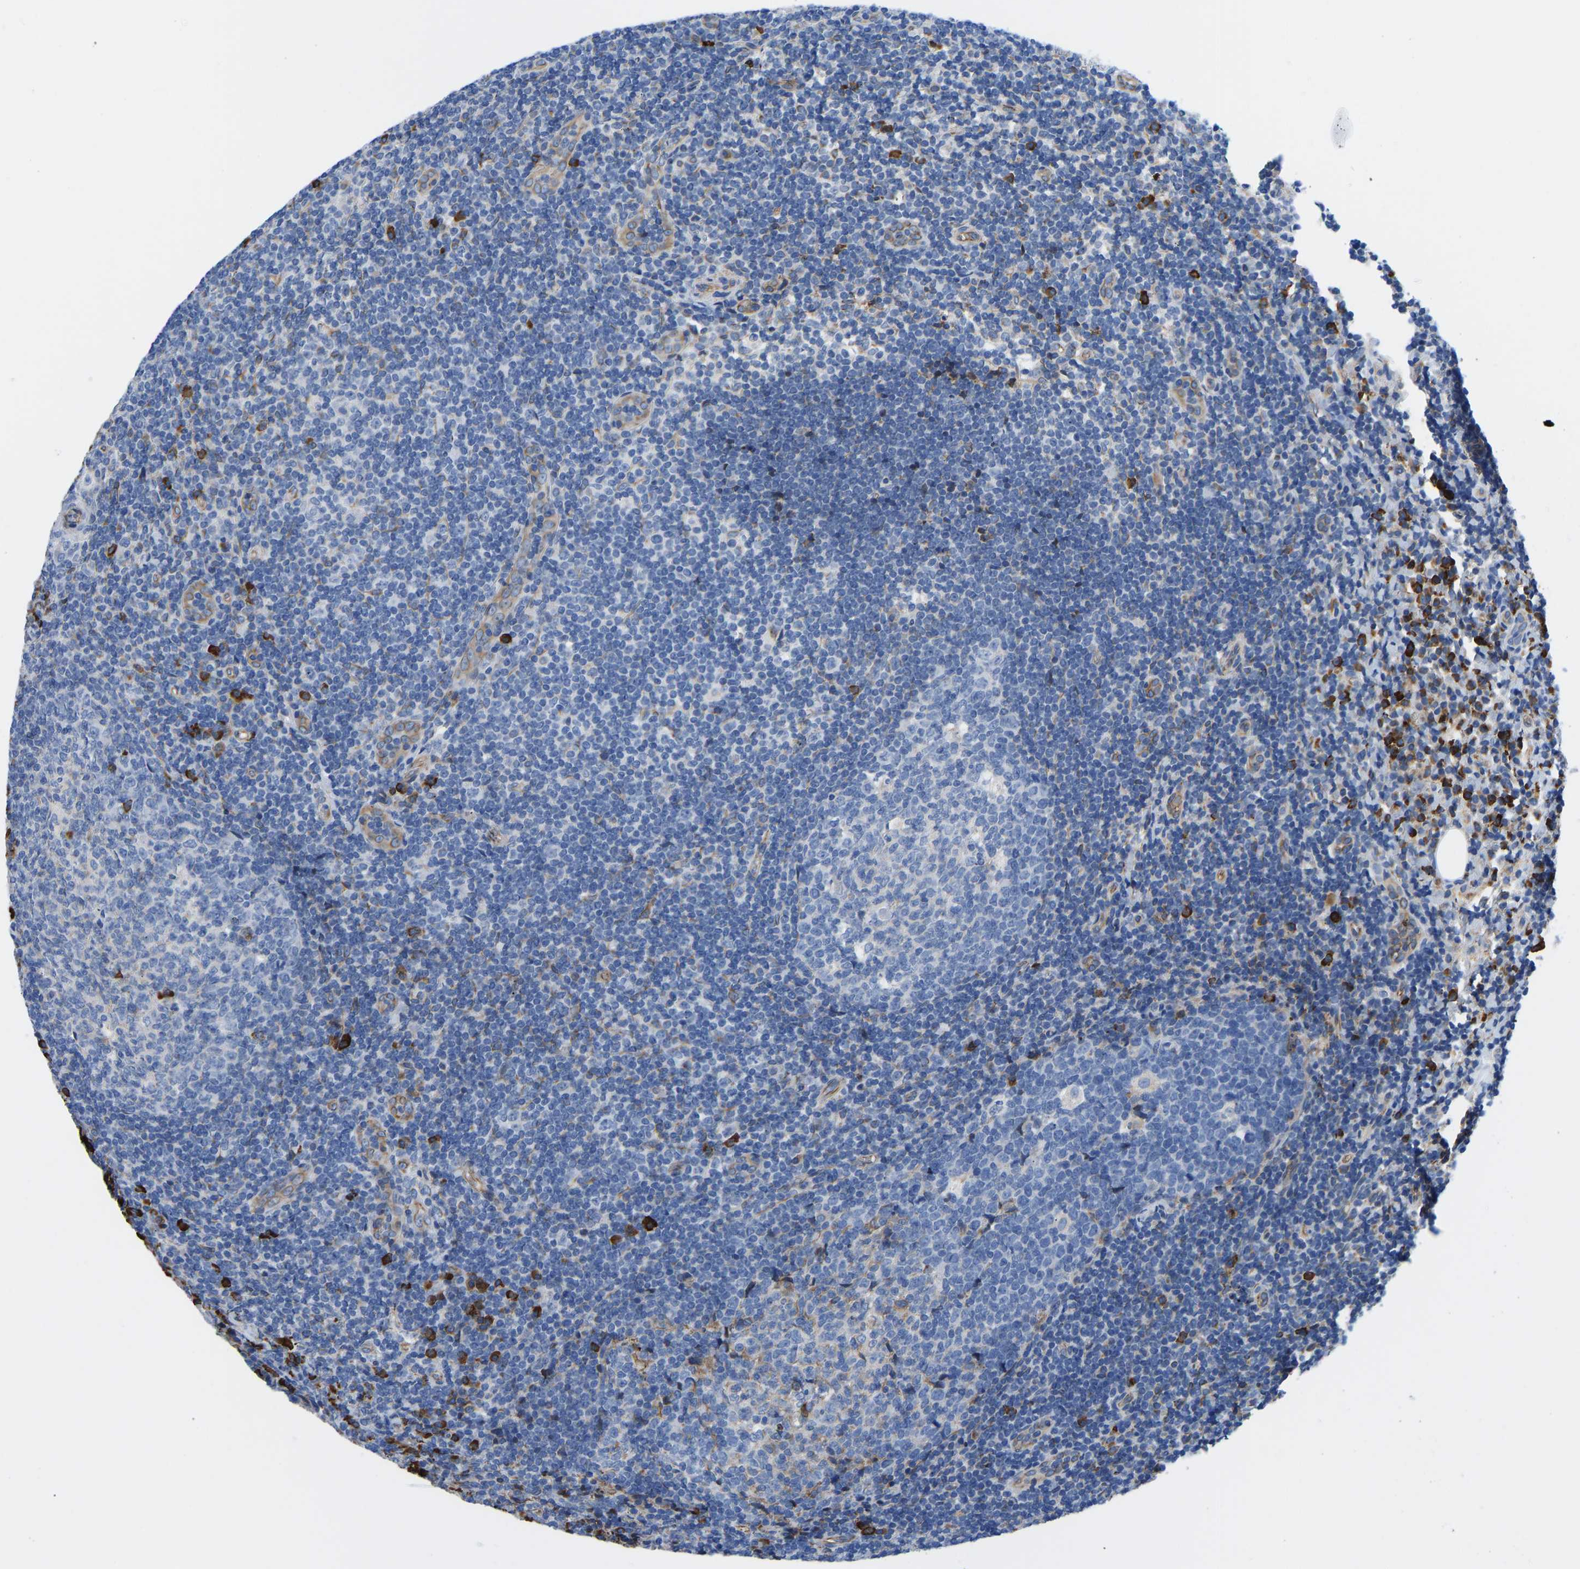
{"staining": {"intensity": "strong", "quantity": "<25%", "location": "cytoplasmic/membranous"}, "tissue": "tonsil", "cell_type": "Germinal center cells", "image_type": "normal", "snomed": [{"axis": "morphology", "description": "Normal tissue, NOS"}, {"axis": "topography", "description": "Tonsil"}], "caption": "An image showing strong cytoplasmic/membranous expression in approximately <25% of germinal center cells in unremarkable tonsil, as visualized by brown immunohistochemical staining.", "gene": "HSPG2", "patient": {"sex": "male", "age": 37}}